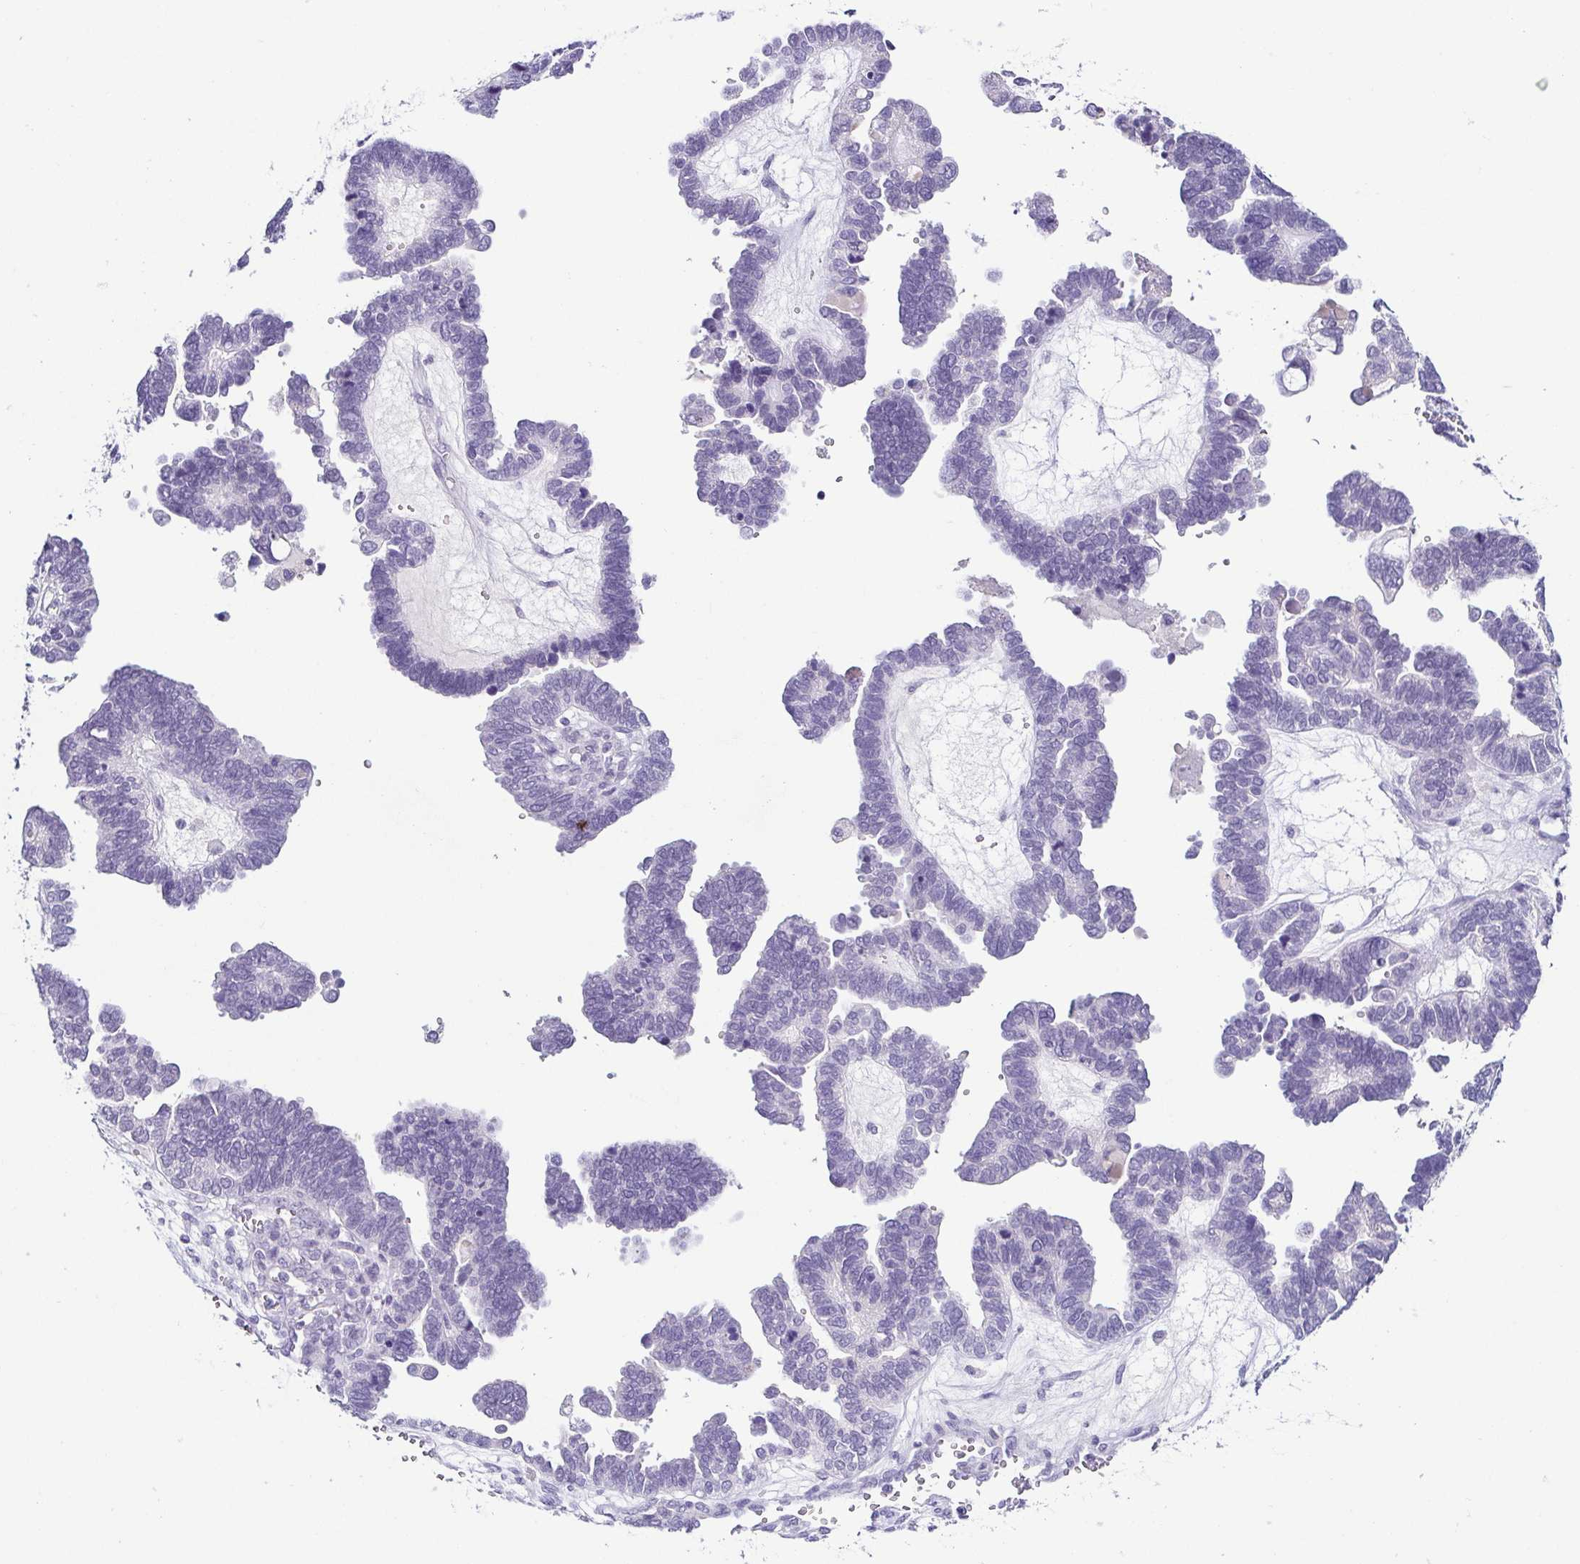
{"staining": {"intensity": "negative", "quantity": "none", "location": "none"}, "tissue": "ovarian cancer", "cell_type": "Tumor cells", "image_type": "cancer", "snomed": [{"axis": "morphology", "description": "Cystadenocarcinoma, serous, NOS"}, {"axis": "topography", "description": "Ovary"}], "caption": "Immunohistochemistry micrograph of human ovarian cancer stained for a protein (brown), which shows no staining in tumor cells.", "gene": "TP73", "patient": {"sex": "female", "age": 51}}